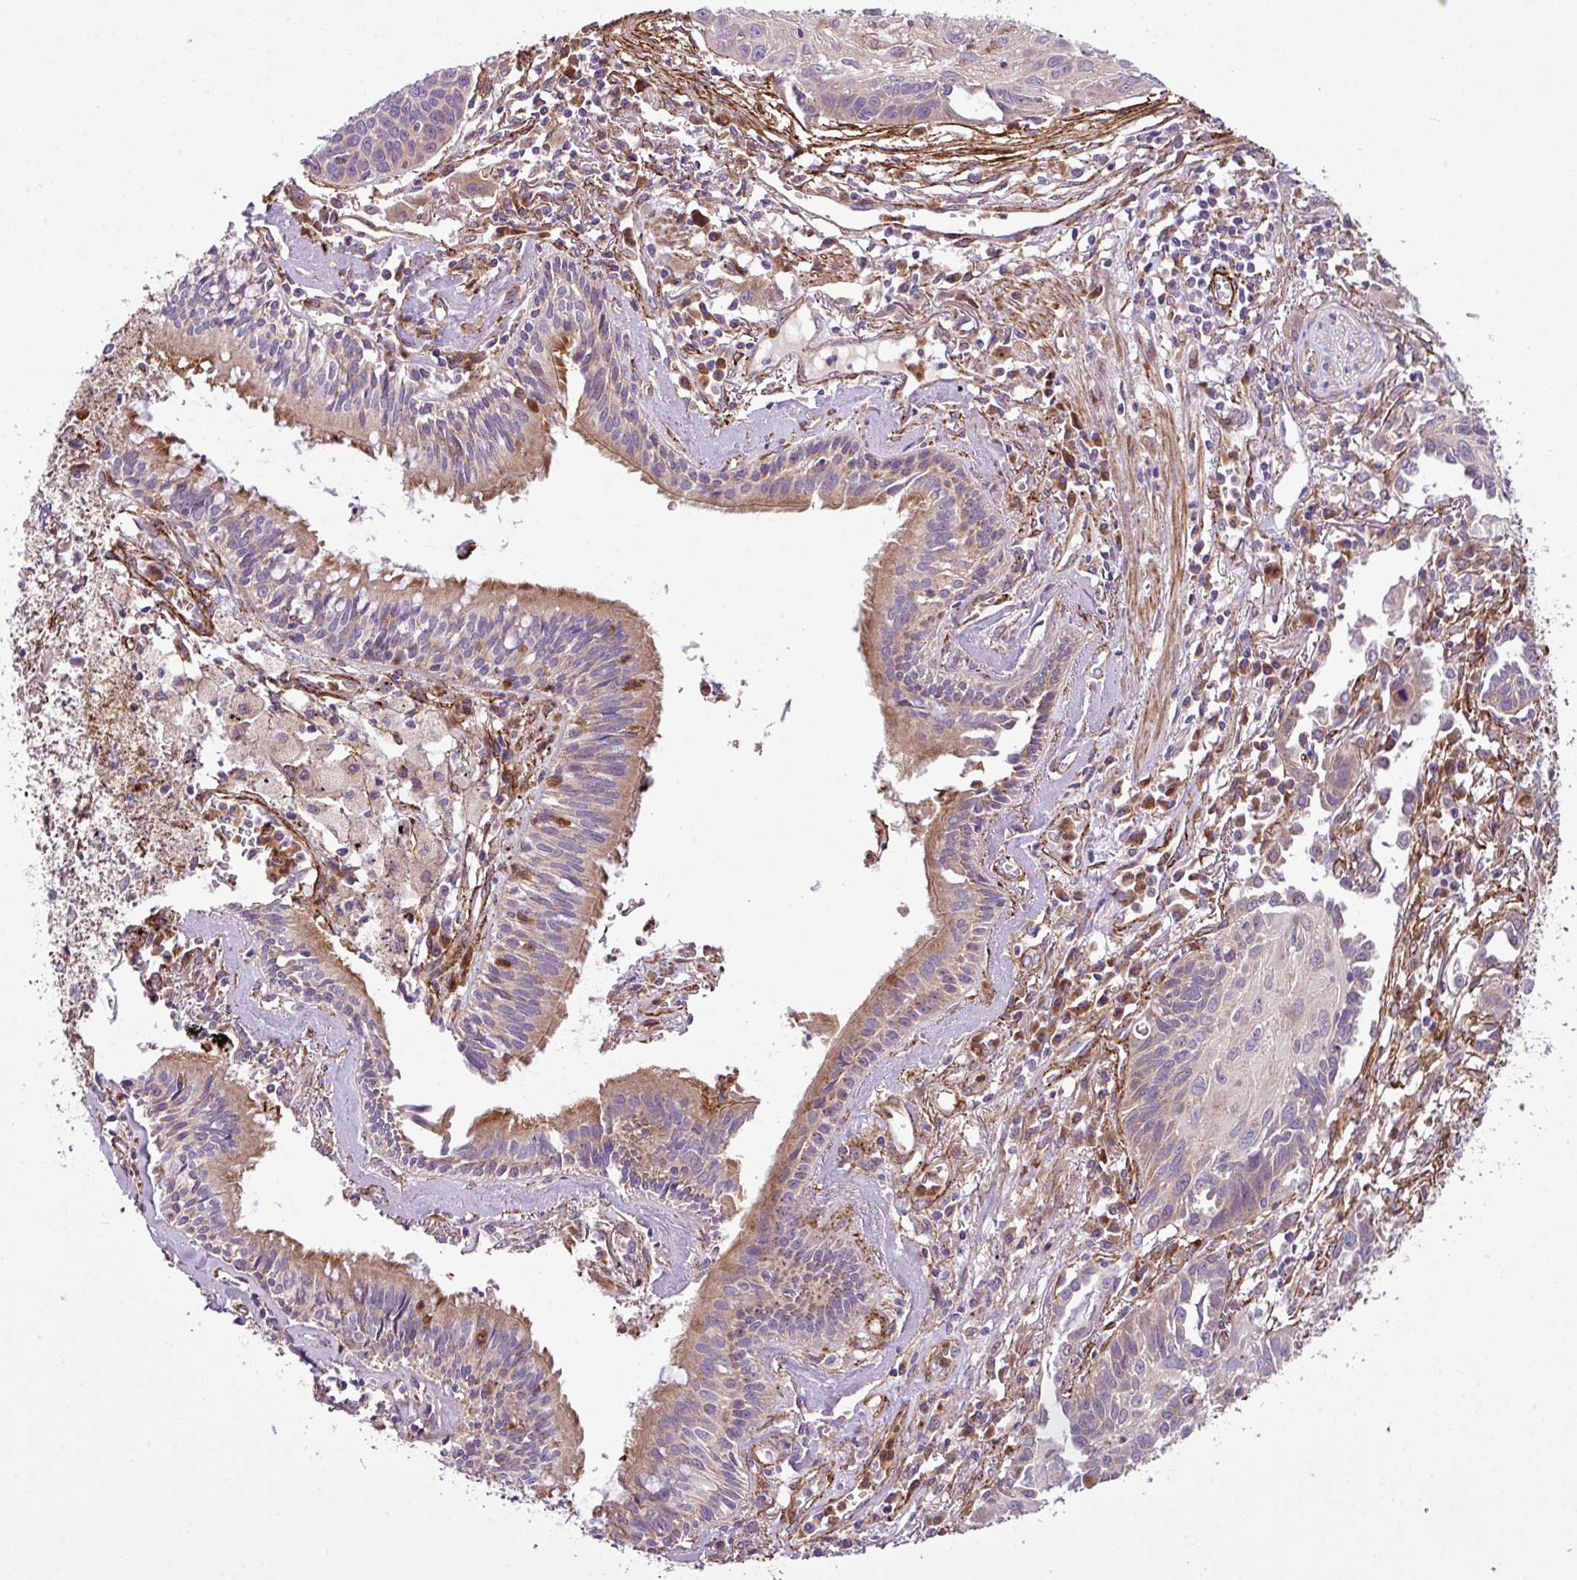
{"staining": {"intensity": "weak", "quantity": "<25%", "location": "cytoplasmic/membranous"}, "tissue": "lung cancer", "cell_type": "Tumor cells", "image_type": "cancer", "snomed": [{"axis": "morphology", "description": "Squamous cell carcinoma, NOS"}, {"axis": "topography", "description": "Lung"}], "caption": "The image exhibits no staining of tumor cells in squamous cell carcinoma (lung).", "gene": "FAM47E", "patient": {"sex": "male", "age": 71}}